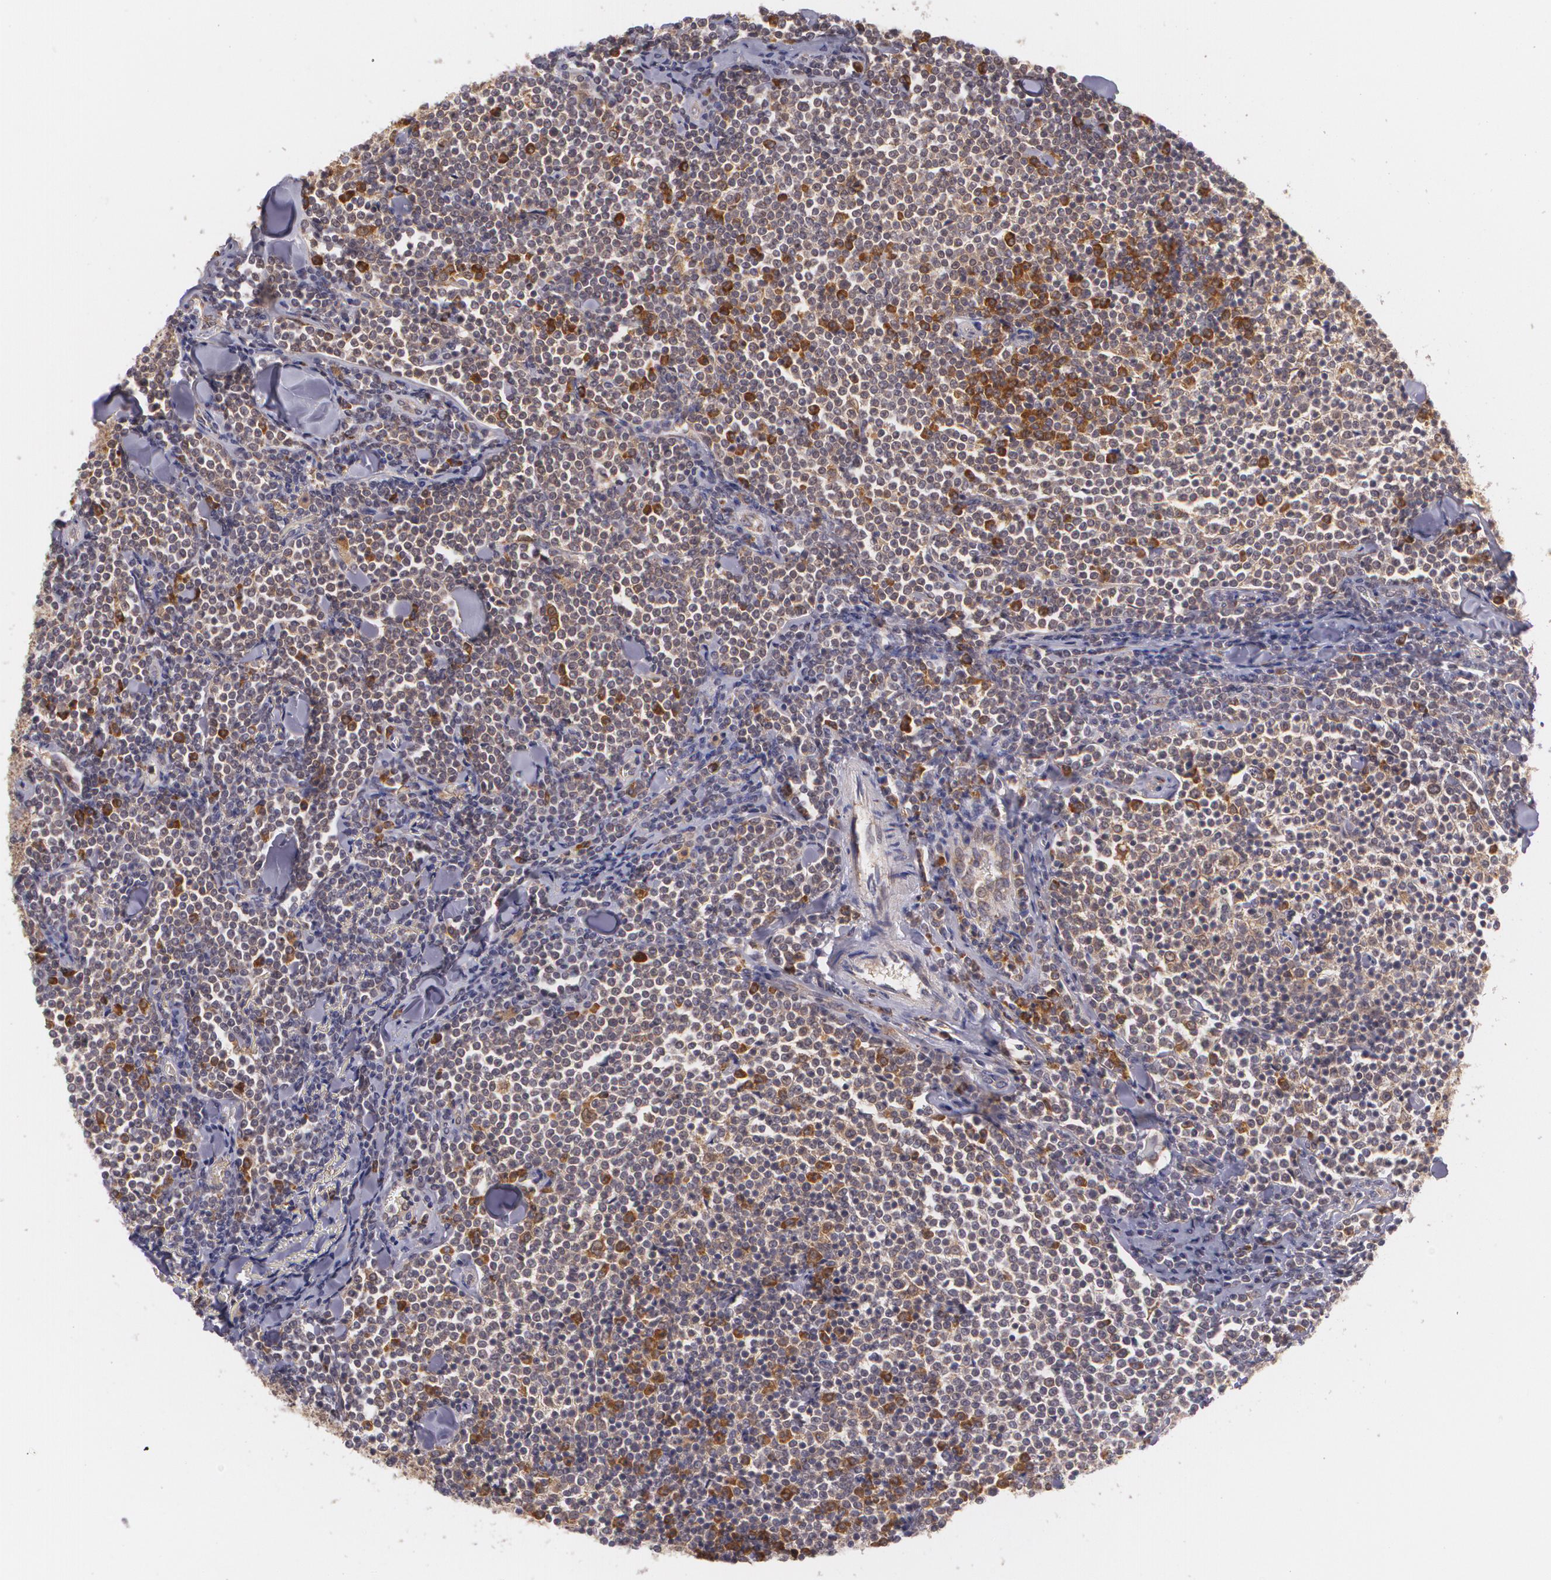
{"staining": {"intensity": "moderate", "quantity": "<25%", "location": "cytoplasmic/membranous"}, "tissue": "lymphoma", "cell_type": "Tumor cells", "image_type": "cancer", "snomed": [{"axis": "morphology", "description": "Malignant lymphoma, non-Hodgkin's type, Low grade"}, {"axis": "topography", "description": "Soft tissue"}], "caption": "Brown immunohistochemical staining in low-grade malignant lymphoma, non-Hodgkin's type displays moderate cytoplasmic/membranous expression in about <25% of tumor cells. The staining was performed using DAB, with brown indicating positive protein expression. Nuclei are stained blue with hematoxylin.", "gene": "CCL17", "patient": {"sex": "male", "age": 92}}